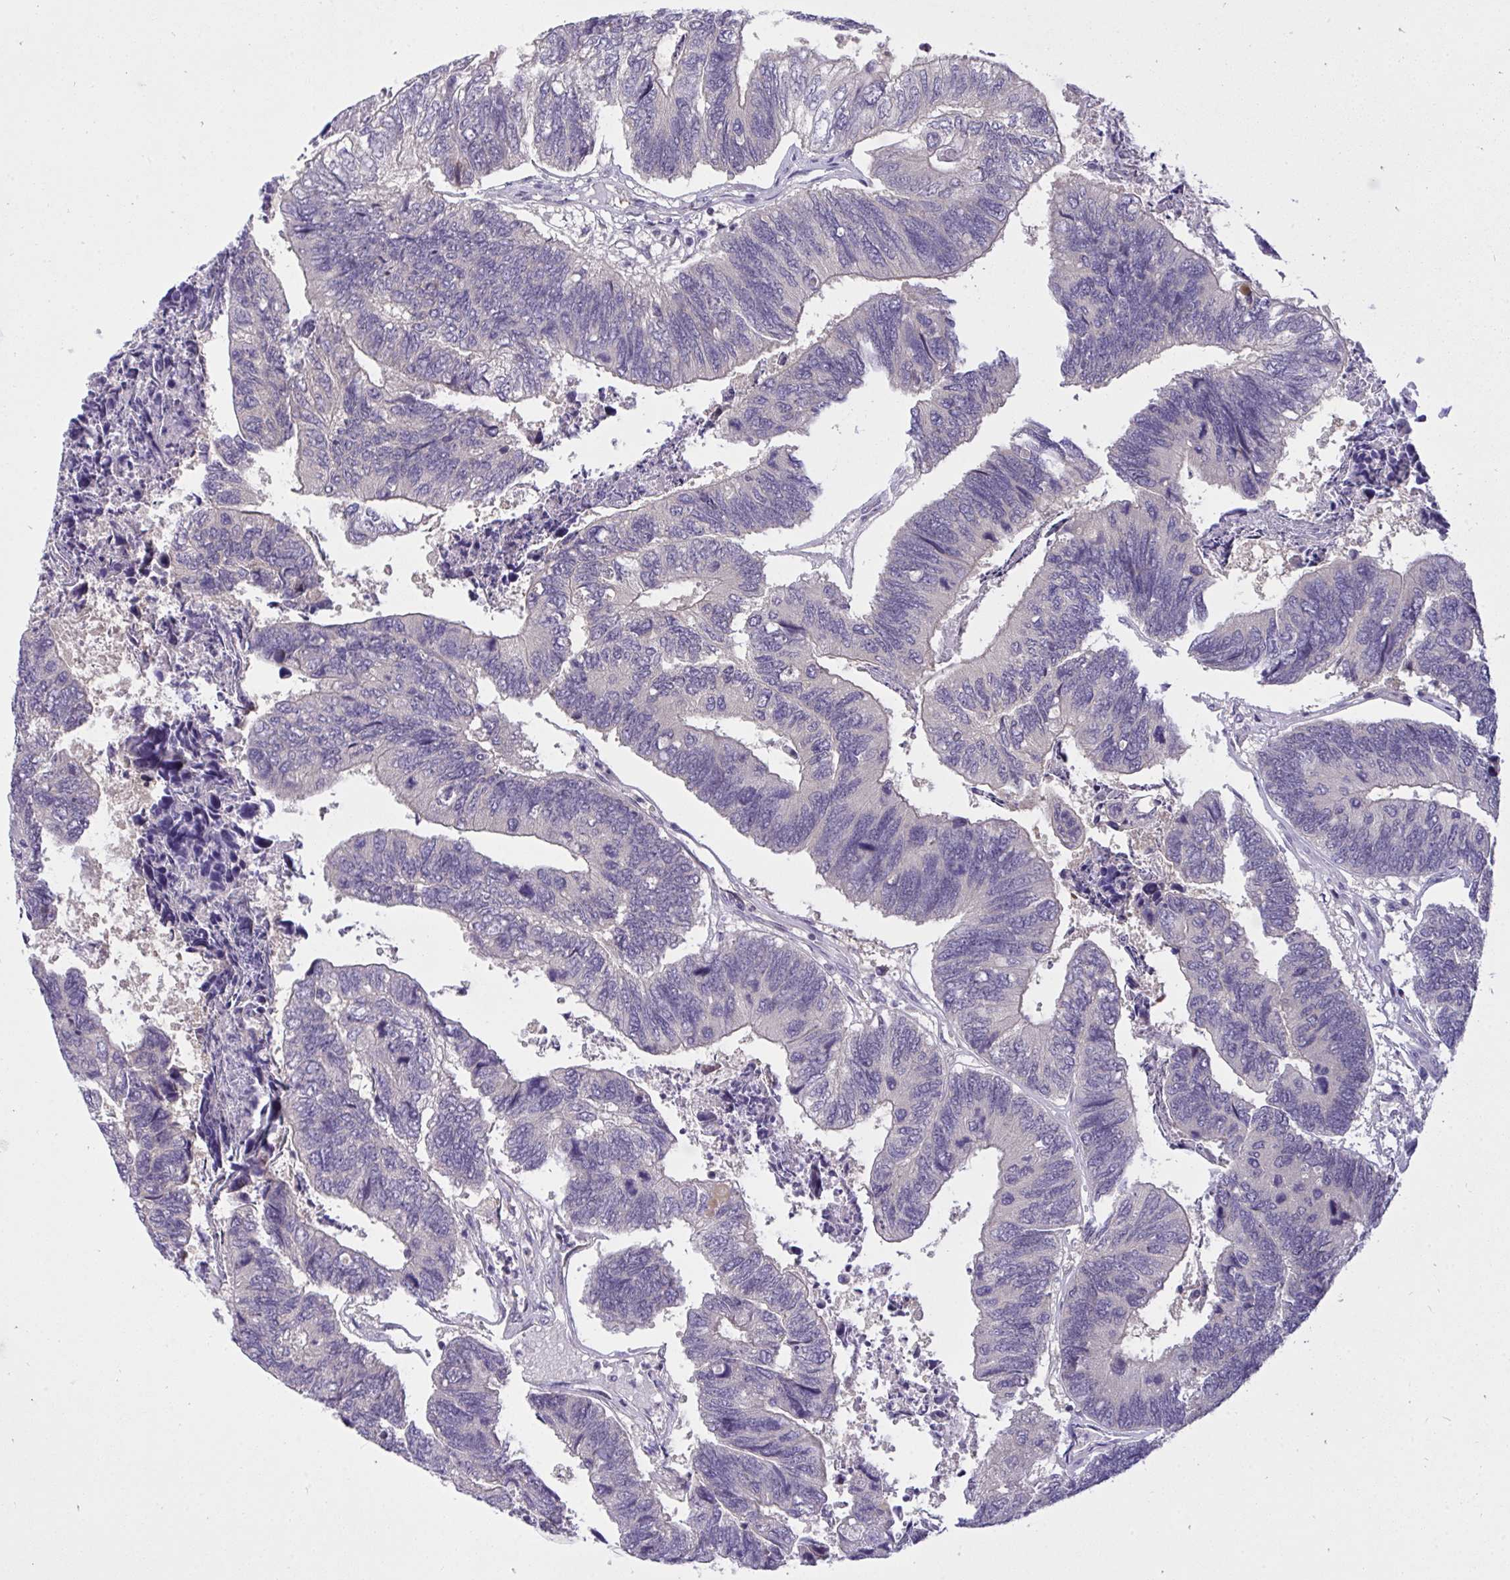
{"staining": {"intensity": "negative", "quantity": "none", "location": "none"}, "tissue": "colorectal cancer", "cell_type": "Tumor cells", "image_type": "cancer", "snomed": [{"axis": "morphology", "description": "Adenocarcinoma, NOS"}, {"axis": "topography", "description": "Colon"}], "caption": "Image shows no significant protein staining in tumor cells of colorectal cancer (adenocarcinoma).", "gene": "C19orf54", "patient": {"sex": "female", "age": 67}}